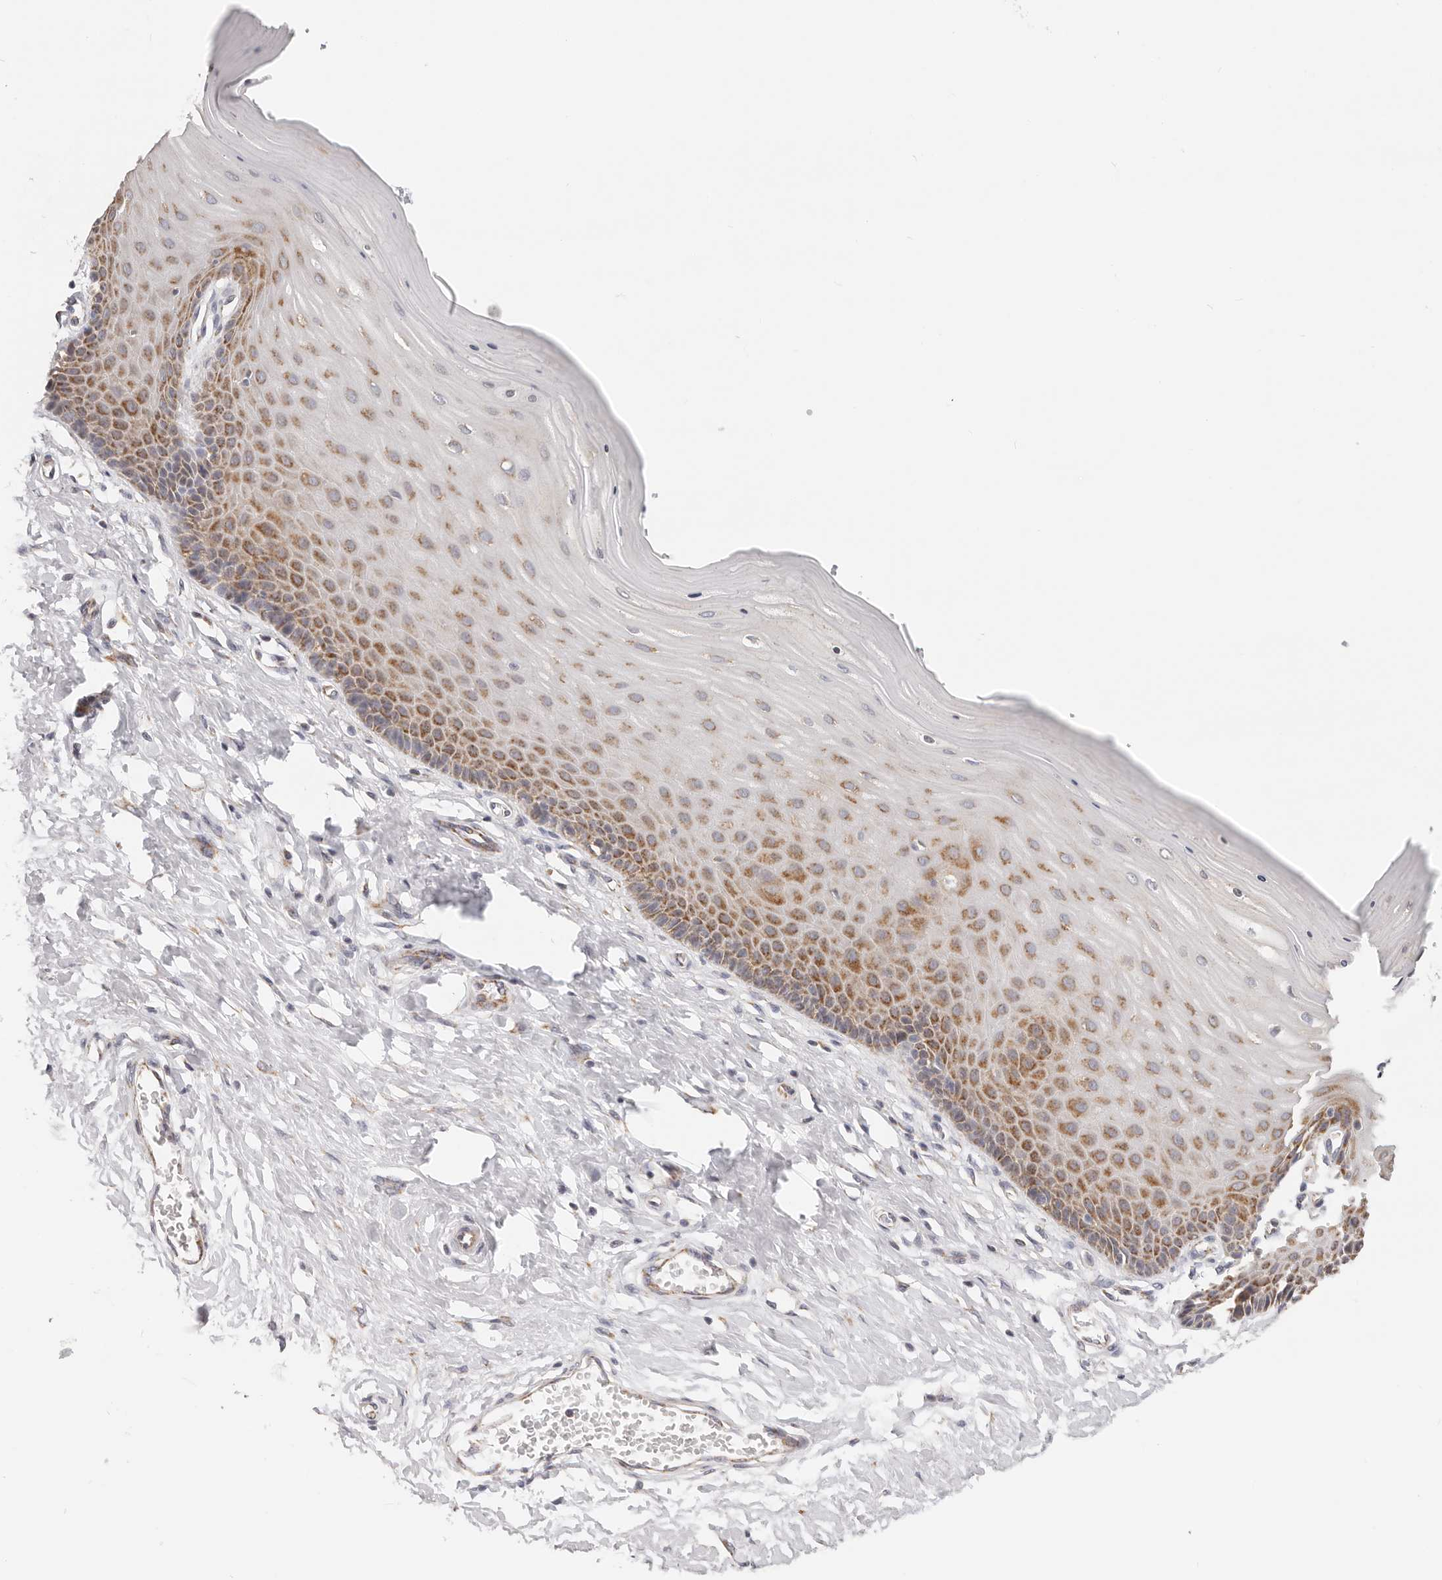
{"staining": {"intensity": "weak", "quantity": "25%-75%", "location": "cytoplasmic/membranous"}, "tissue": "cervix", "cell_type": "Glandular cells", "image_type": "normal", "snomed": [{"axis": "morphology", "description": "Normal tissue, NOS"}, {"axis": "topography", "description": "Cervix"}], "caption": "Protein staining of unremarkable cervix demonstrates weak cytoplasmic/membranous staining in approximately 25%-75% of glandular cells. The staining was performed using DAB, with brown indicating positive protein expression. Nuclei are stained blue with hematoxylin.", "gene": "AFDN", "patient": {"sex": "female", "age": 55}}